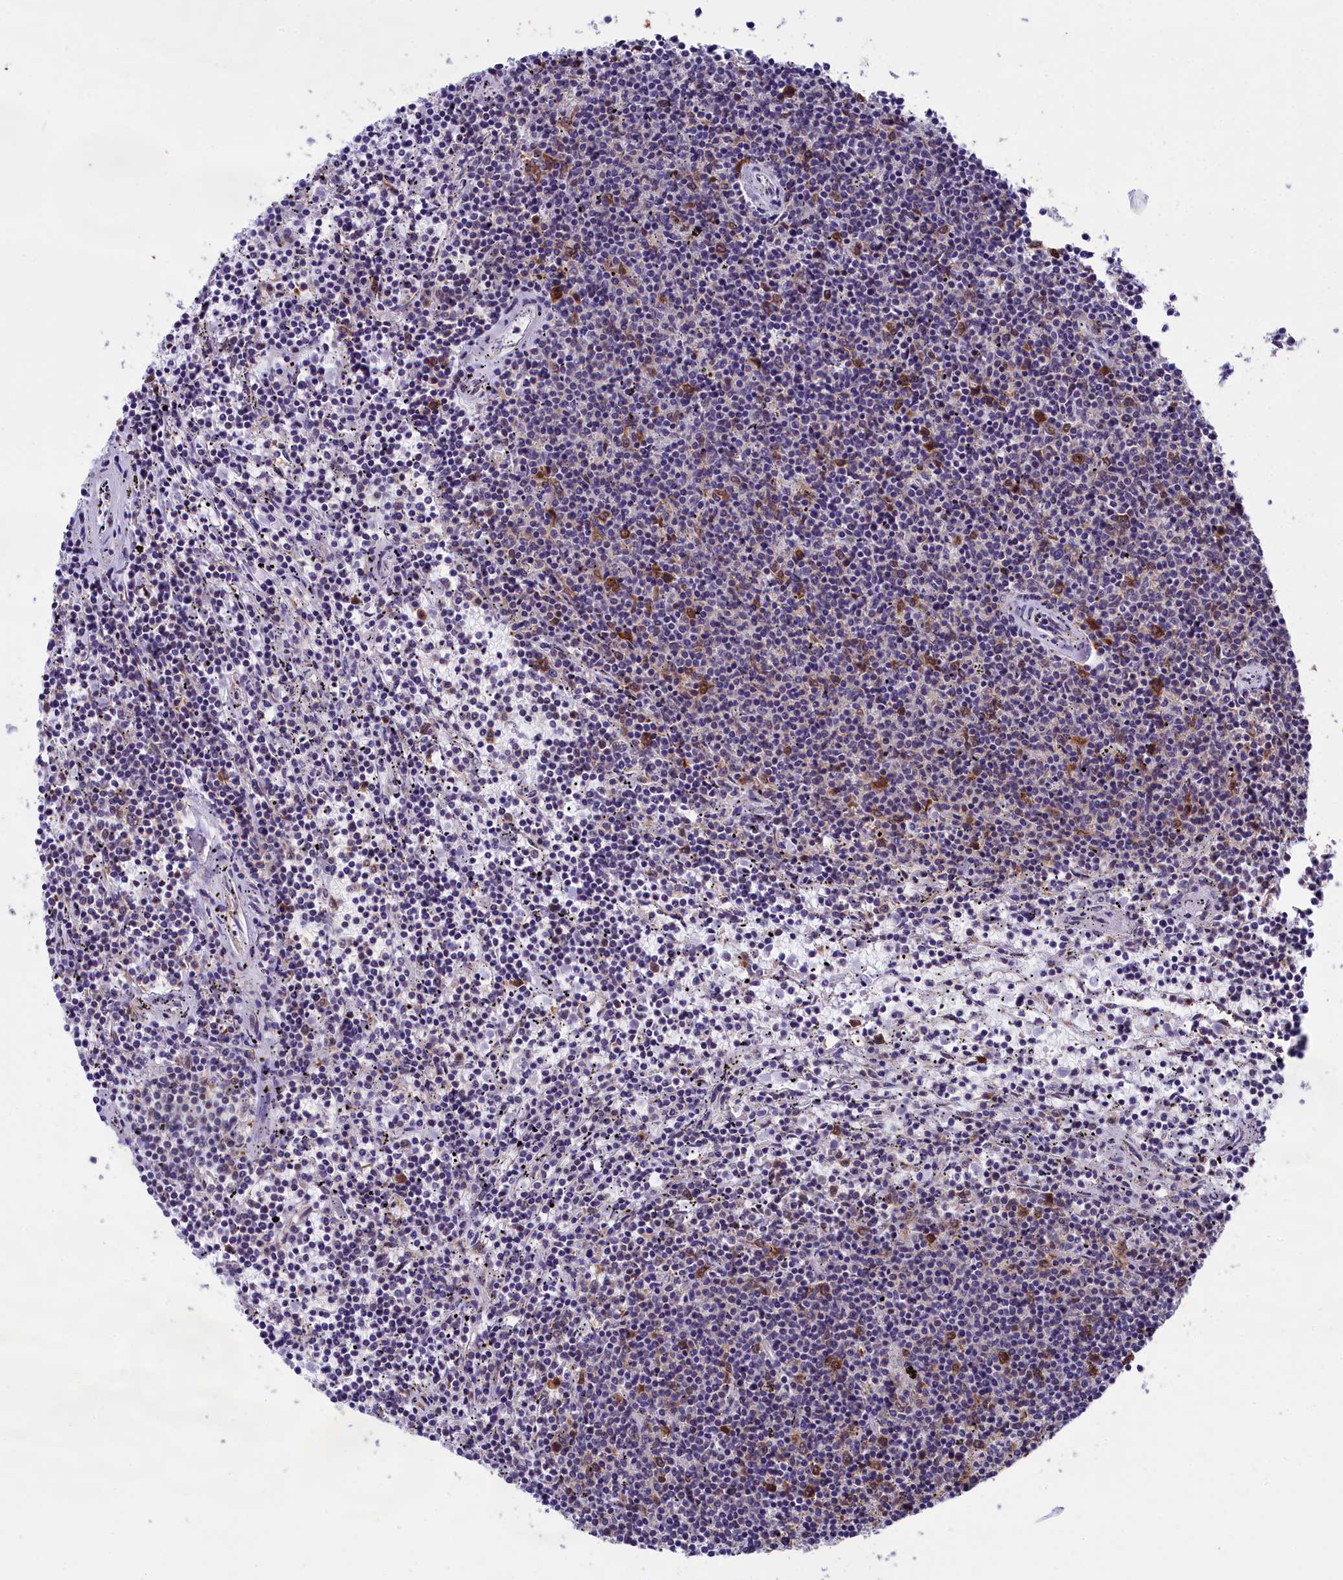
{"staining": {"intensity": "negative", "quantity": "none", "location": "none"}, "tissue": "lymphoma", "cell_type": "Tumor cells", "image_type": "cancer", "snomed": [{"axis": "morphology", "description": "Malignant lymphoma, non-Hodgkin's type, Low grade"}, {"axis": "topography", "description": "Spleen"}], "caption": "Tumor cells show no significant protein positivity in low-grade malignant lymphoma, non-Hodgkin's type.", "gene": "ABCC8", "patient": {"sex": "female", "age": 50}}